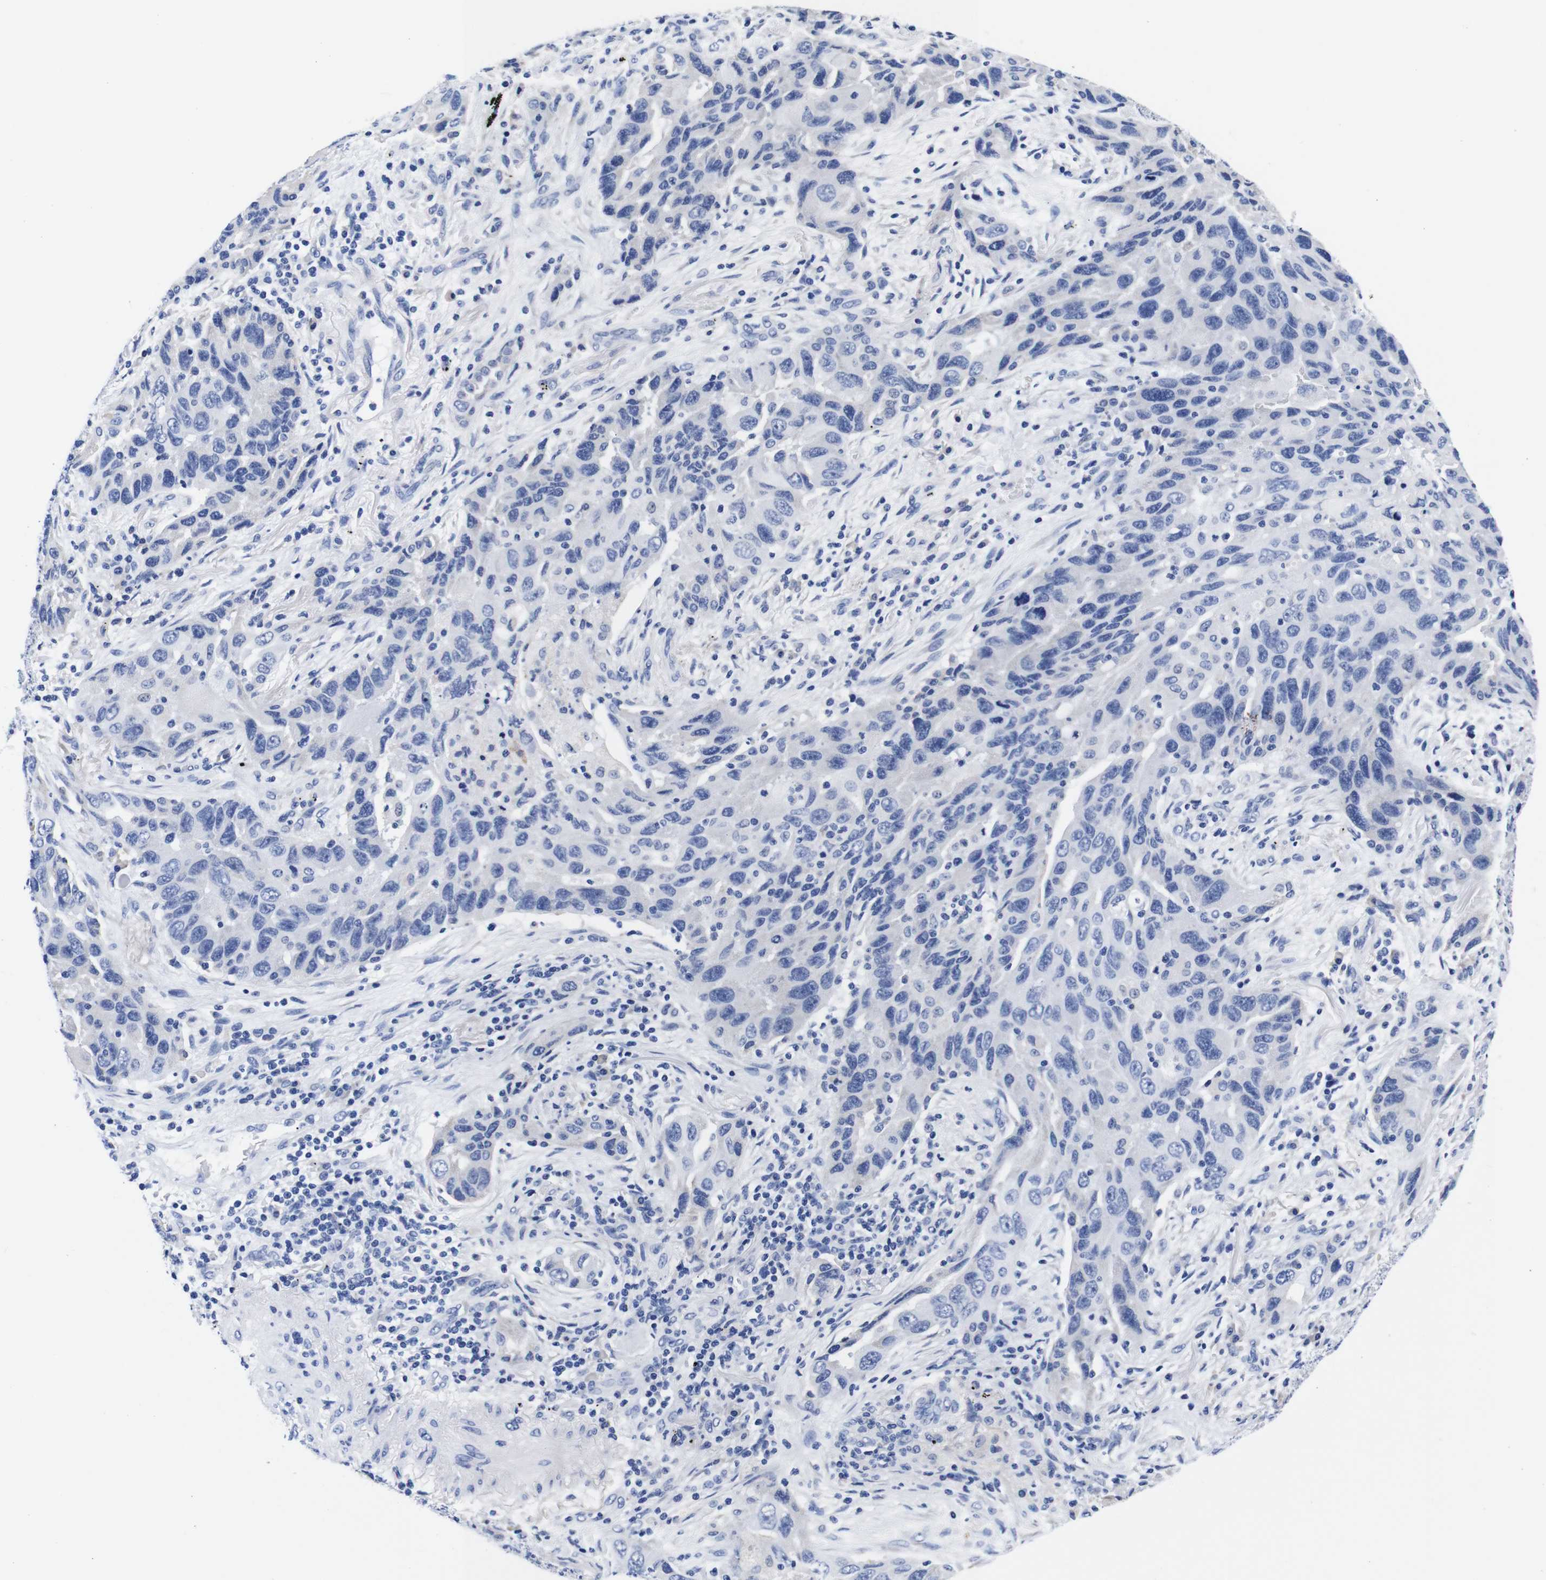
{"staining": {"intensity": "negative", "quantity": "none", "location": "none"}, "tissue": "lung cancer", "cell_type": "Tumor cells", "image_type": "cancer", "snomed": [{"axis": "morphology", "description": "Adenocarcinoma, NOS"}, {"axis": "topography", "description": "Lung"}], "caption": "Protein analysis of adenocarcinoma (lung) reveals no significant positivity in tumor cells.", "gene": "CLEC4G", "patient": {"sex": "female", "age": 65}}